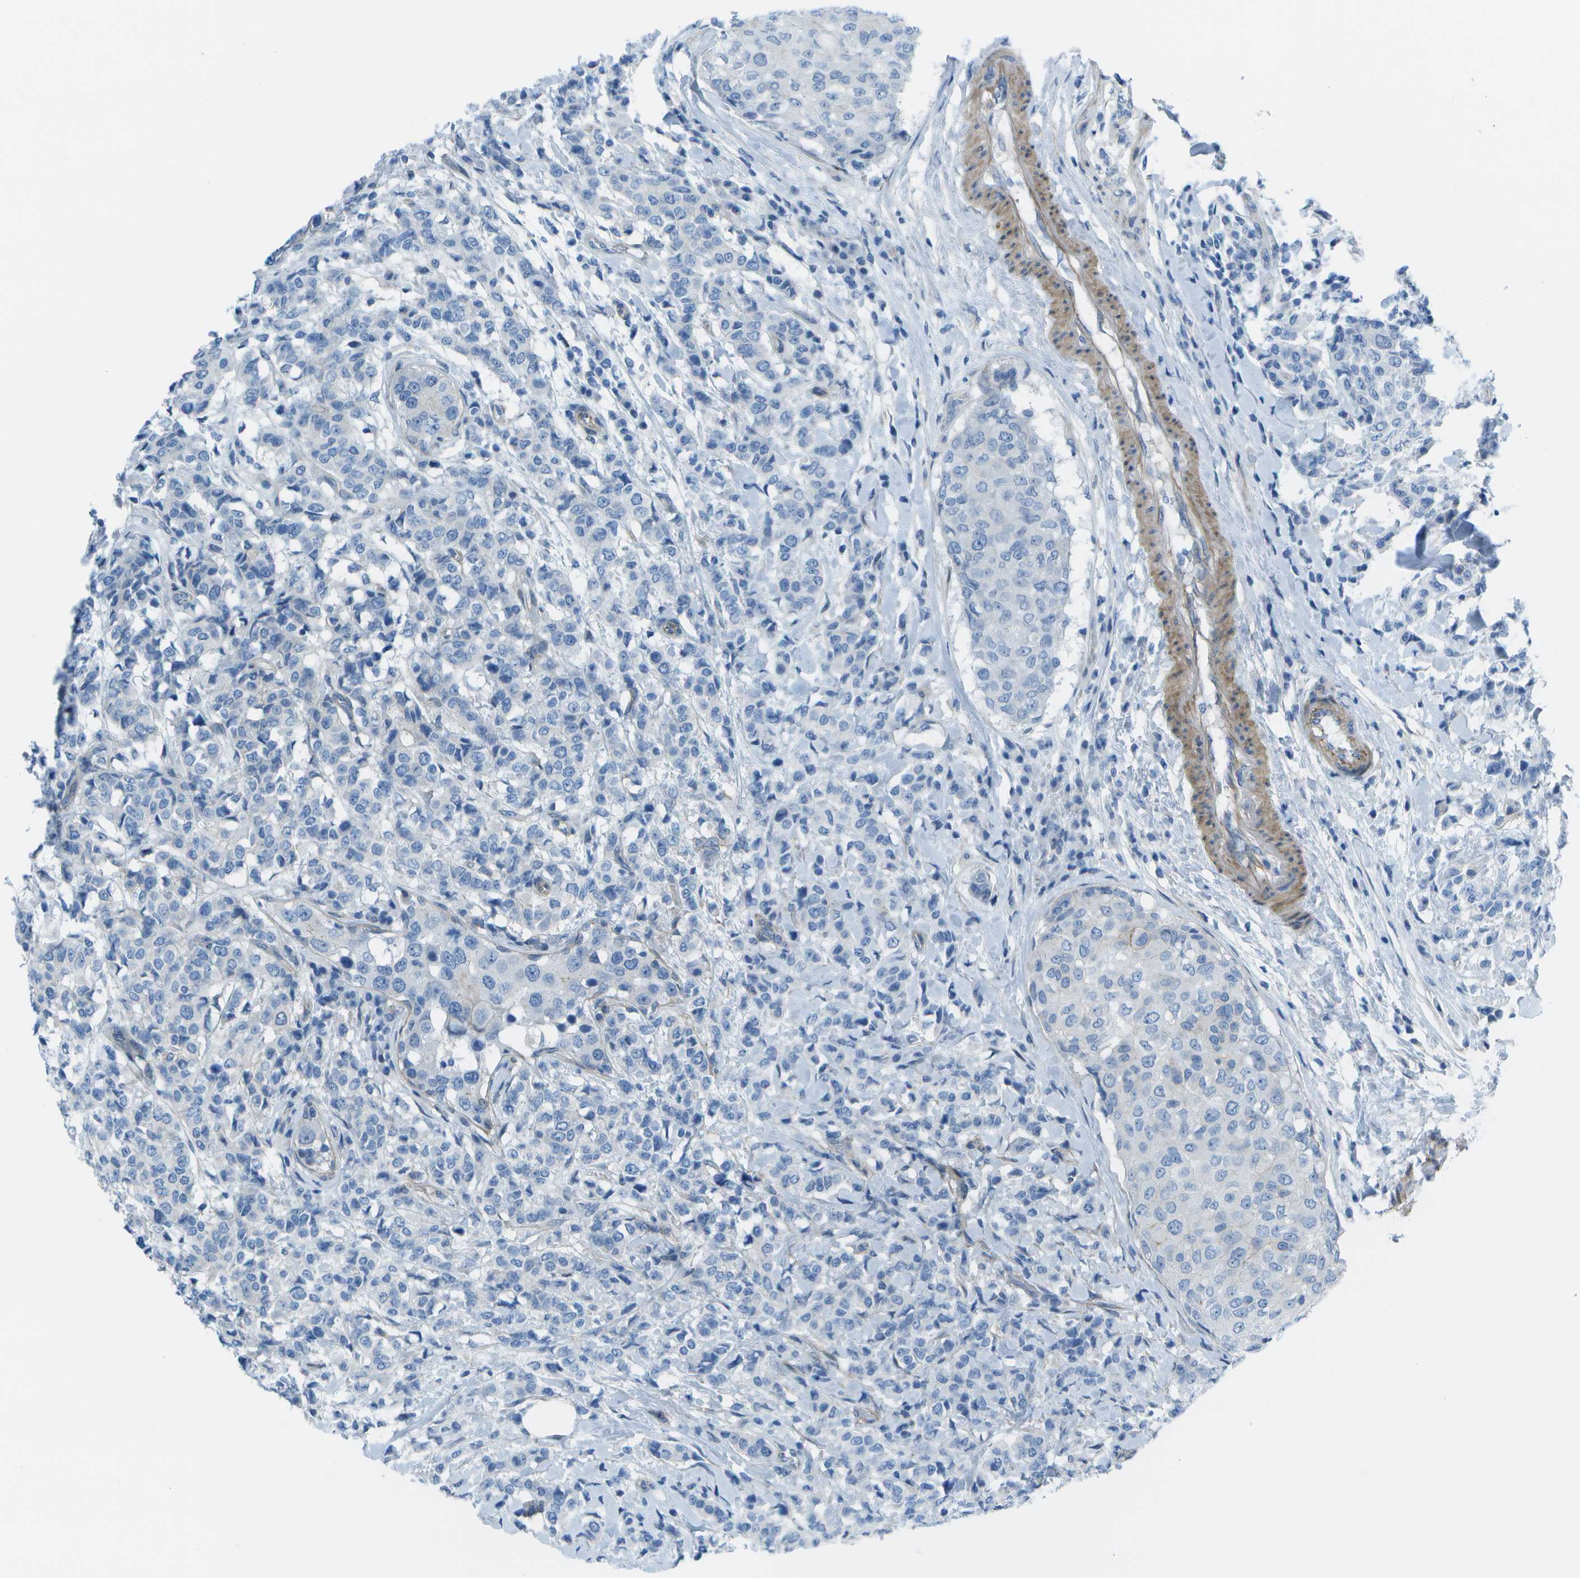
{"staining": {"intensity": "negative", "quantity": "none", "location": "none"}, "tissue": "breast cancer", "cell_type": "Tumor cells", "image_type": "cancer", "snomed": [{"axis": "morphology", "description": "Duct carcinoma"}, {"axis": "topography", "description": "Breast"}], "caption": "Human intraductal carcinoma (breast) stained for a protein using immunohistochemistry (IHC) demonstrates no staining in tumor cells.", "gene": "SORBS3", "patient": {"sex": "female", "age": 27}}